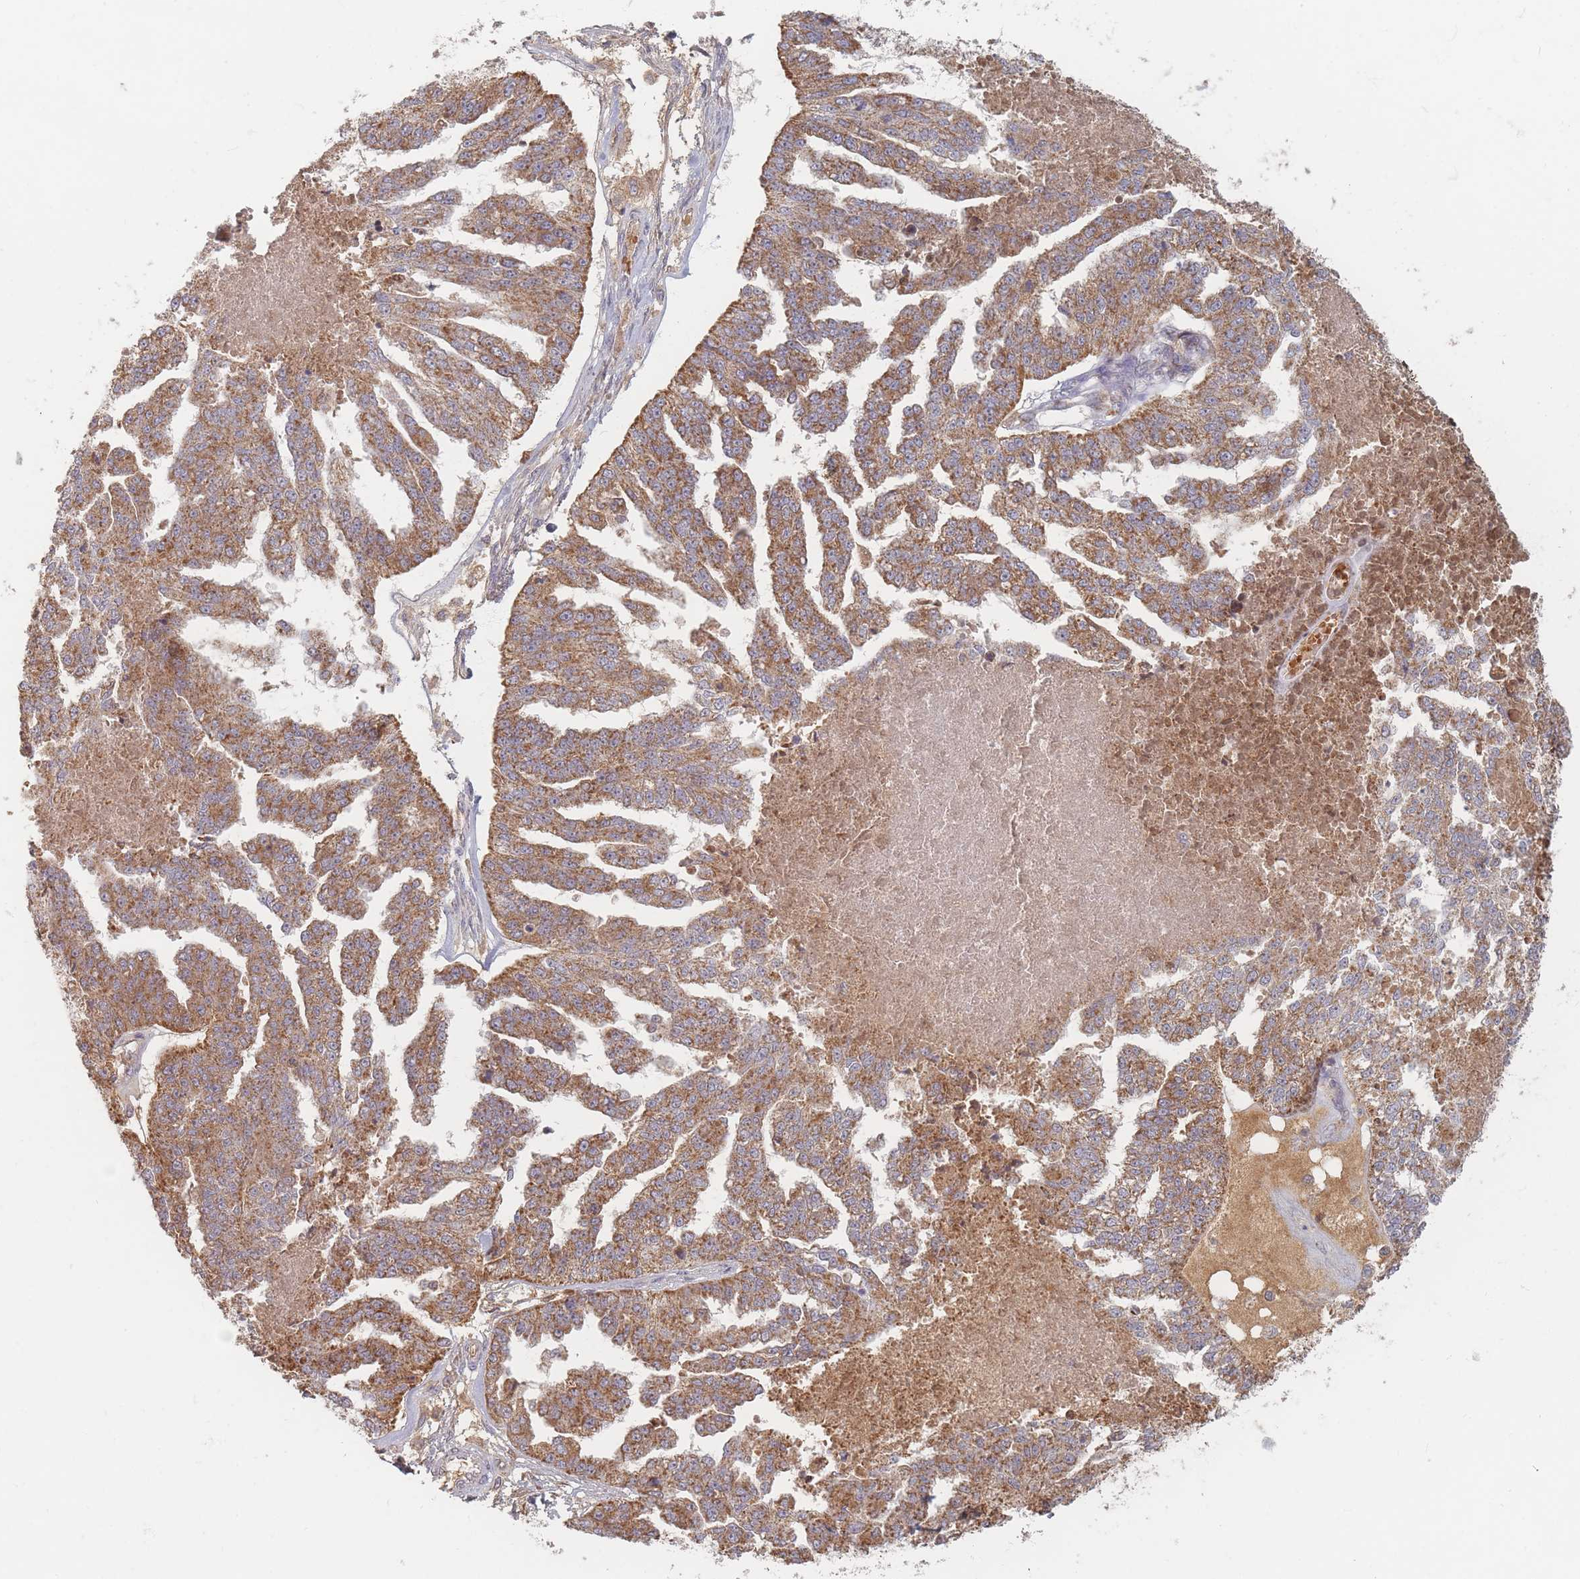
{"staining": {"intensity": "moderate", "quantity": ">75%", "location": "cytoplasmic/membranous"}, "tissue": "ovarian cancer", "cell_type": "Tumor cells", "image_type": "cancer", "snomed": [{"axis": "morphology", "description": "Cystadenocarcinoma, serous, NOS"}, {"axis": "topography", "description": "Ovary"}], "caption": "Immunohistochemistry (IHC) of serous cystadenocarcinoma (ovarian) displays medium levels of moderate cytoplasmic/membranous expression in about >75% of tumor cells.", "gene": "OR2M4", "patient": {"sex": "female", "age": 58}}